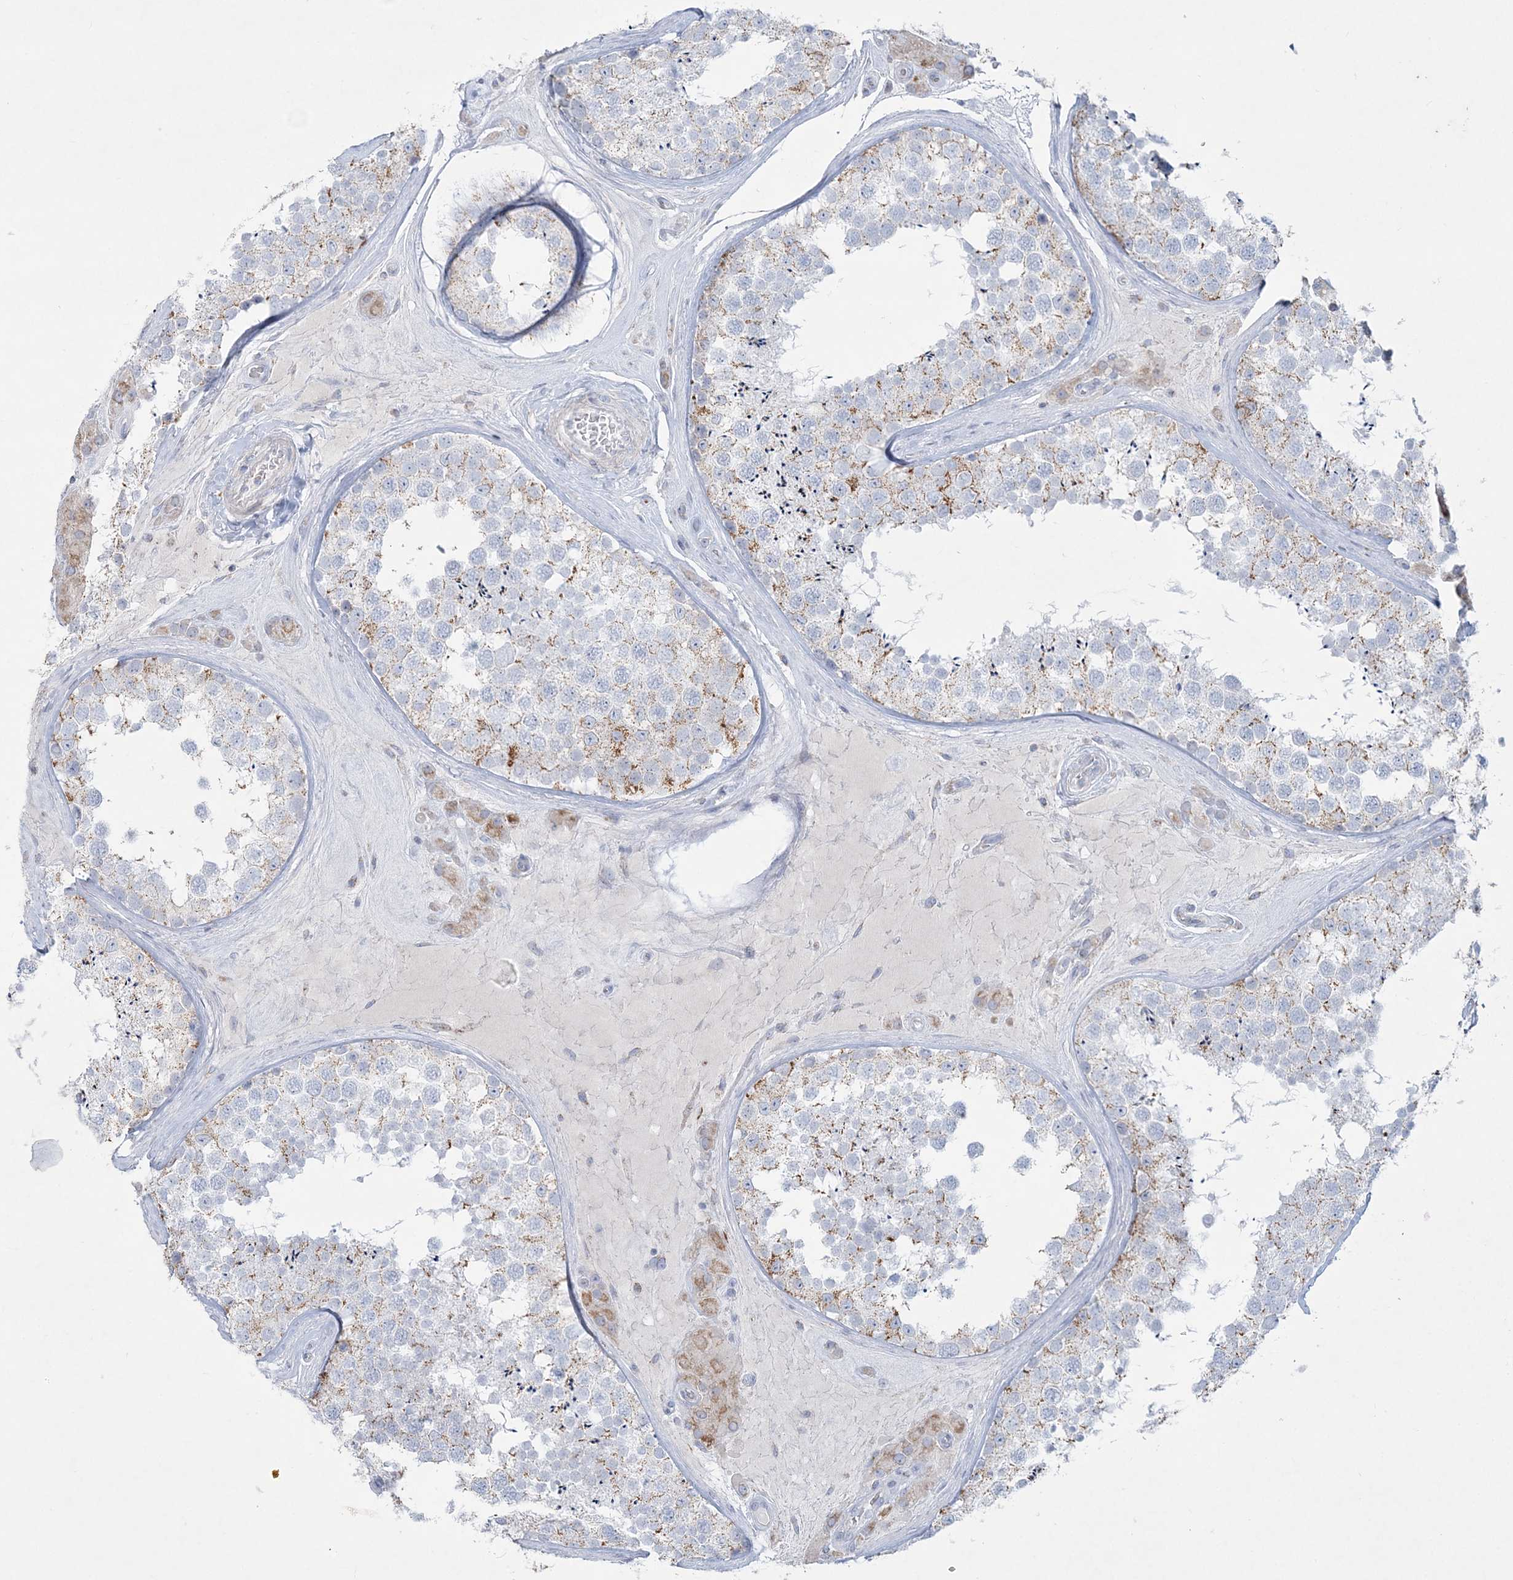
{"staining": {"intensity": "weak", "quantity": "25%-75%", "location": "cytoplasmic/membranous"}, "tissue": "testis", "cell_type": "Cells in seminiferous ducts", "image_type": "normal", "snomed": [{"axis": "morphology", "description": "Normal tissue, NOS"}, {"axis": "topography", "description": "Testis"}], "caption": "IHC histopathology image of normal testis: human testis stained using immunohistochemistry (IHC) demonstrates low levels of weak protein expression localized specifically in the cytoplasmic/membranous of cells in seminiferous ducts, appearing as a cytoplasmic/membranous brown color.", "gene": "TBC1D7", "patient": {"sex": "male", "age": 46}}